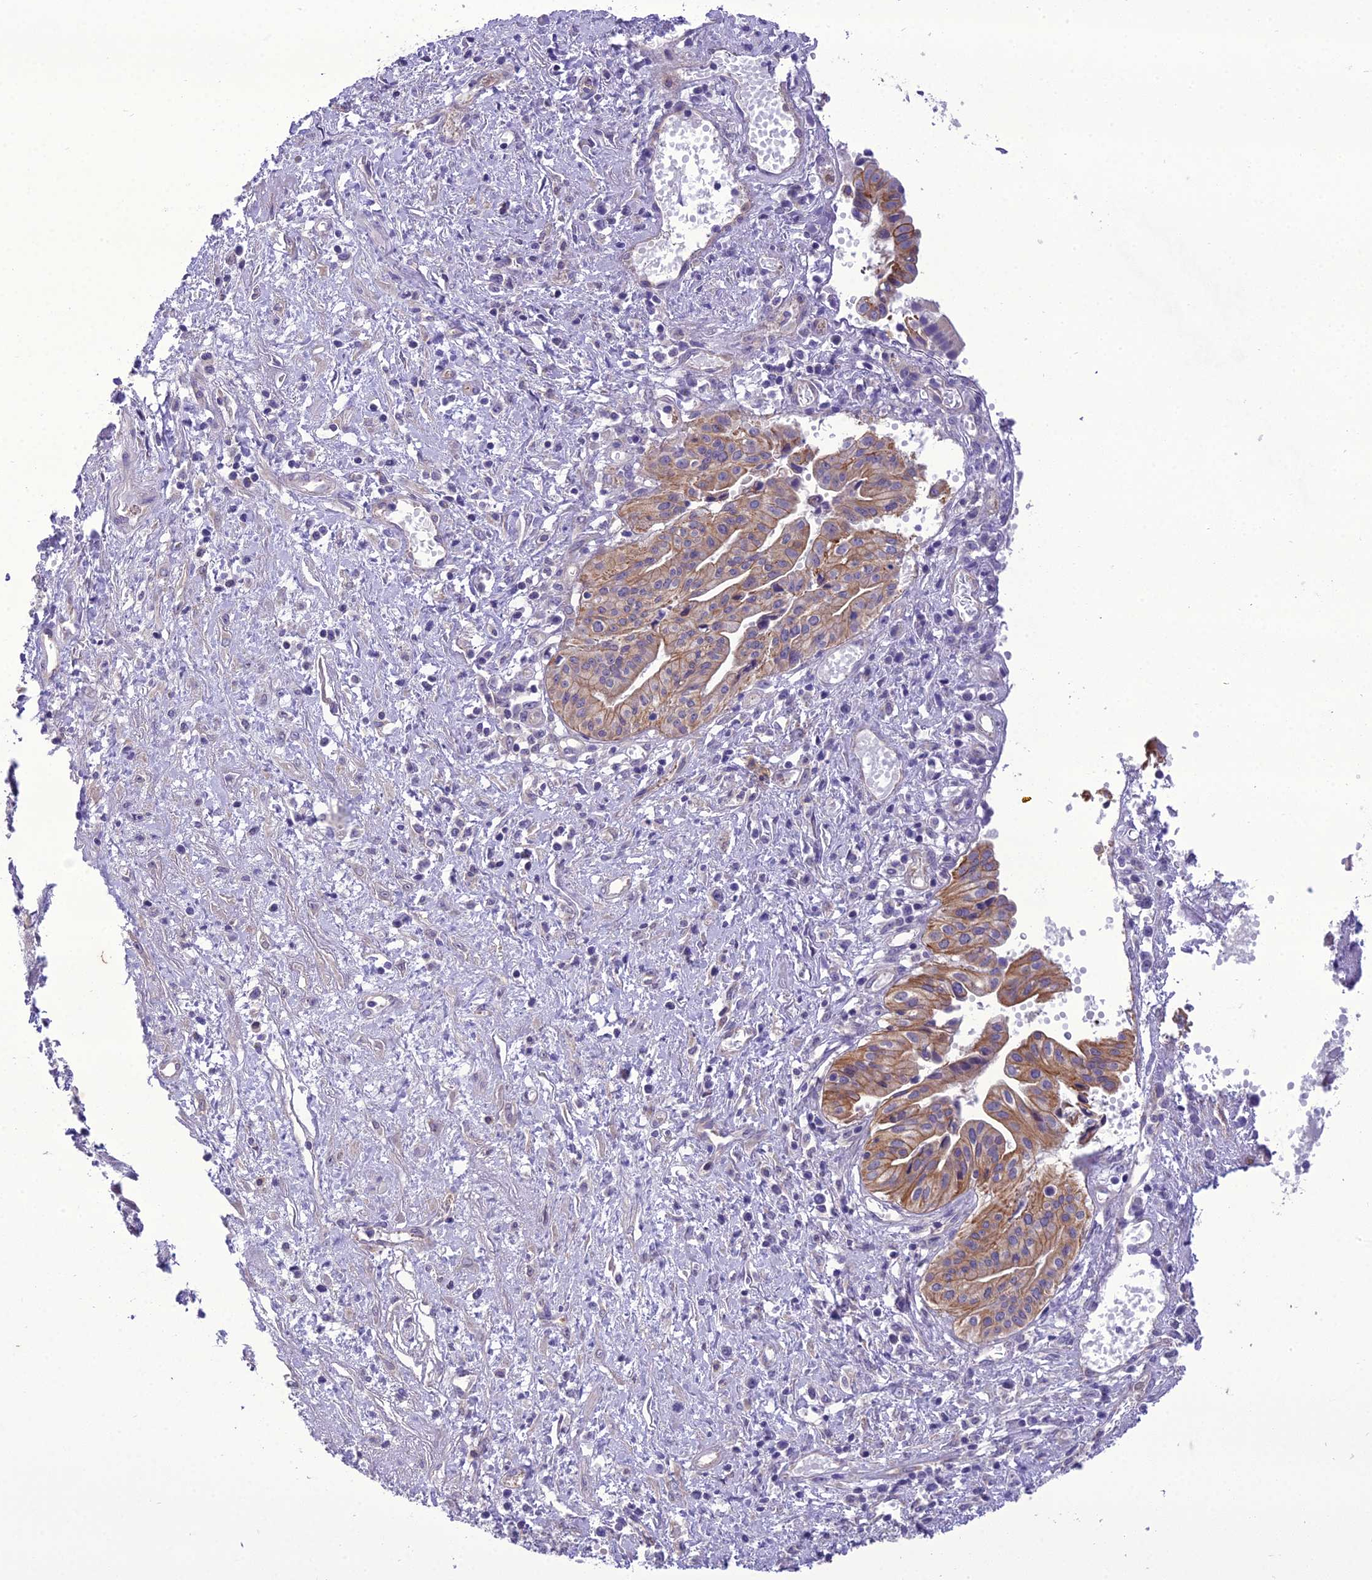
{"staining": {"intensity": "moderate", "quantity": "25%-75%", "location": "cytoplasmic/membranous"}, "tissue": "pancreatic cancer", "cell_type": "Tumor cells", "image_type": "cancer", "snomed": [{"axis": "morphology", "description": "Adenocarcinoma, NOS"}, {"axis": "topography", "description": "Pancreas"}], "caption": "Adenocarcinoma (pancreatic) stained with a brown dye displays moderate cytoplasmic/membranous positive staining in about 25%-75% of tumor cells.", "gene": "SCRT1", "patient": {"sex": "female", "age": 50}}